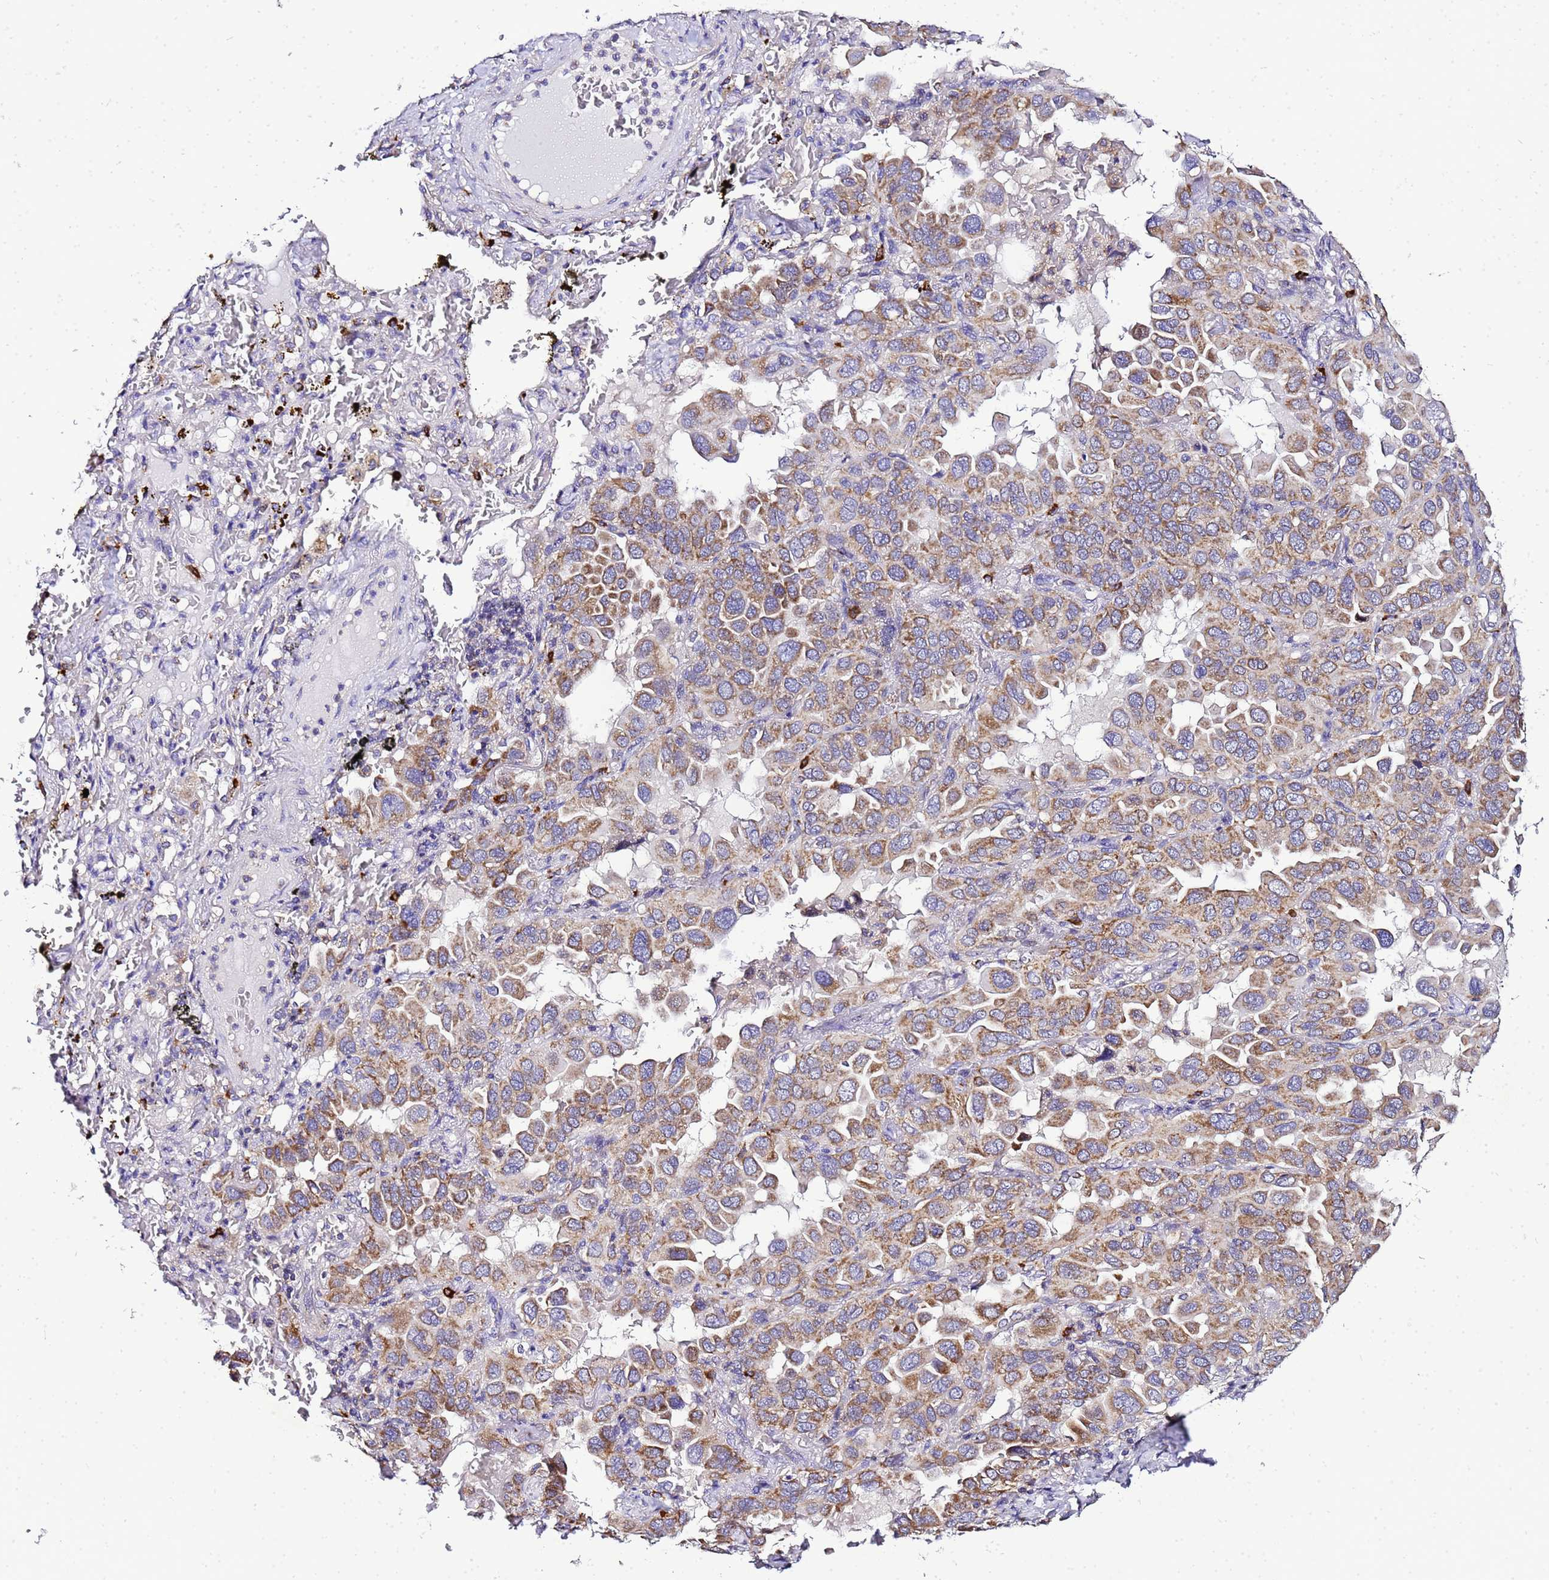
{"staining": {"intensity": "moderate", "quantity": ">75%", "location": "cytoplasmic/membranous"}, "tissue": "lung cancer", "cell_type": "Tumor cells", "image_type": "cancer", "snomed": [{"axis": "morphology", "description": "Adenocarcinoma, NOS"}, {"axis": "topography", "description": "Lung"}], "caption": "Immunohistochemistry (IHC) image of neoplastic tissue: lung cancer (adenocarcinoma) stained using immunohistochemistry shows medium levels of moderate protein expression localized specifically in the cytoplasmic/membranous of tumor cells, appearing as a cytoplasmic/membranous brown color.", "gene": "HIGD2A", "patient": {"sex": "male", "age": 64}}